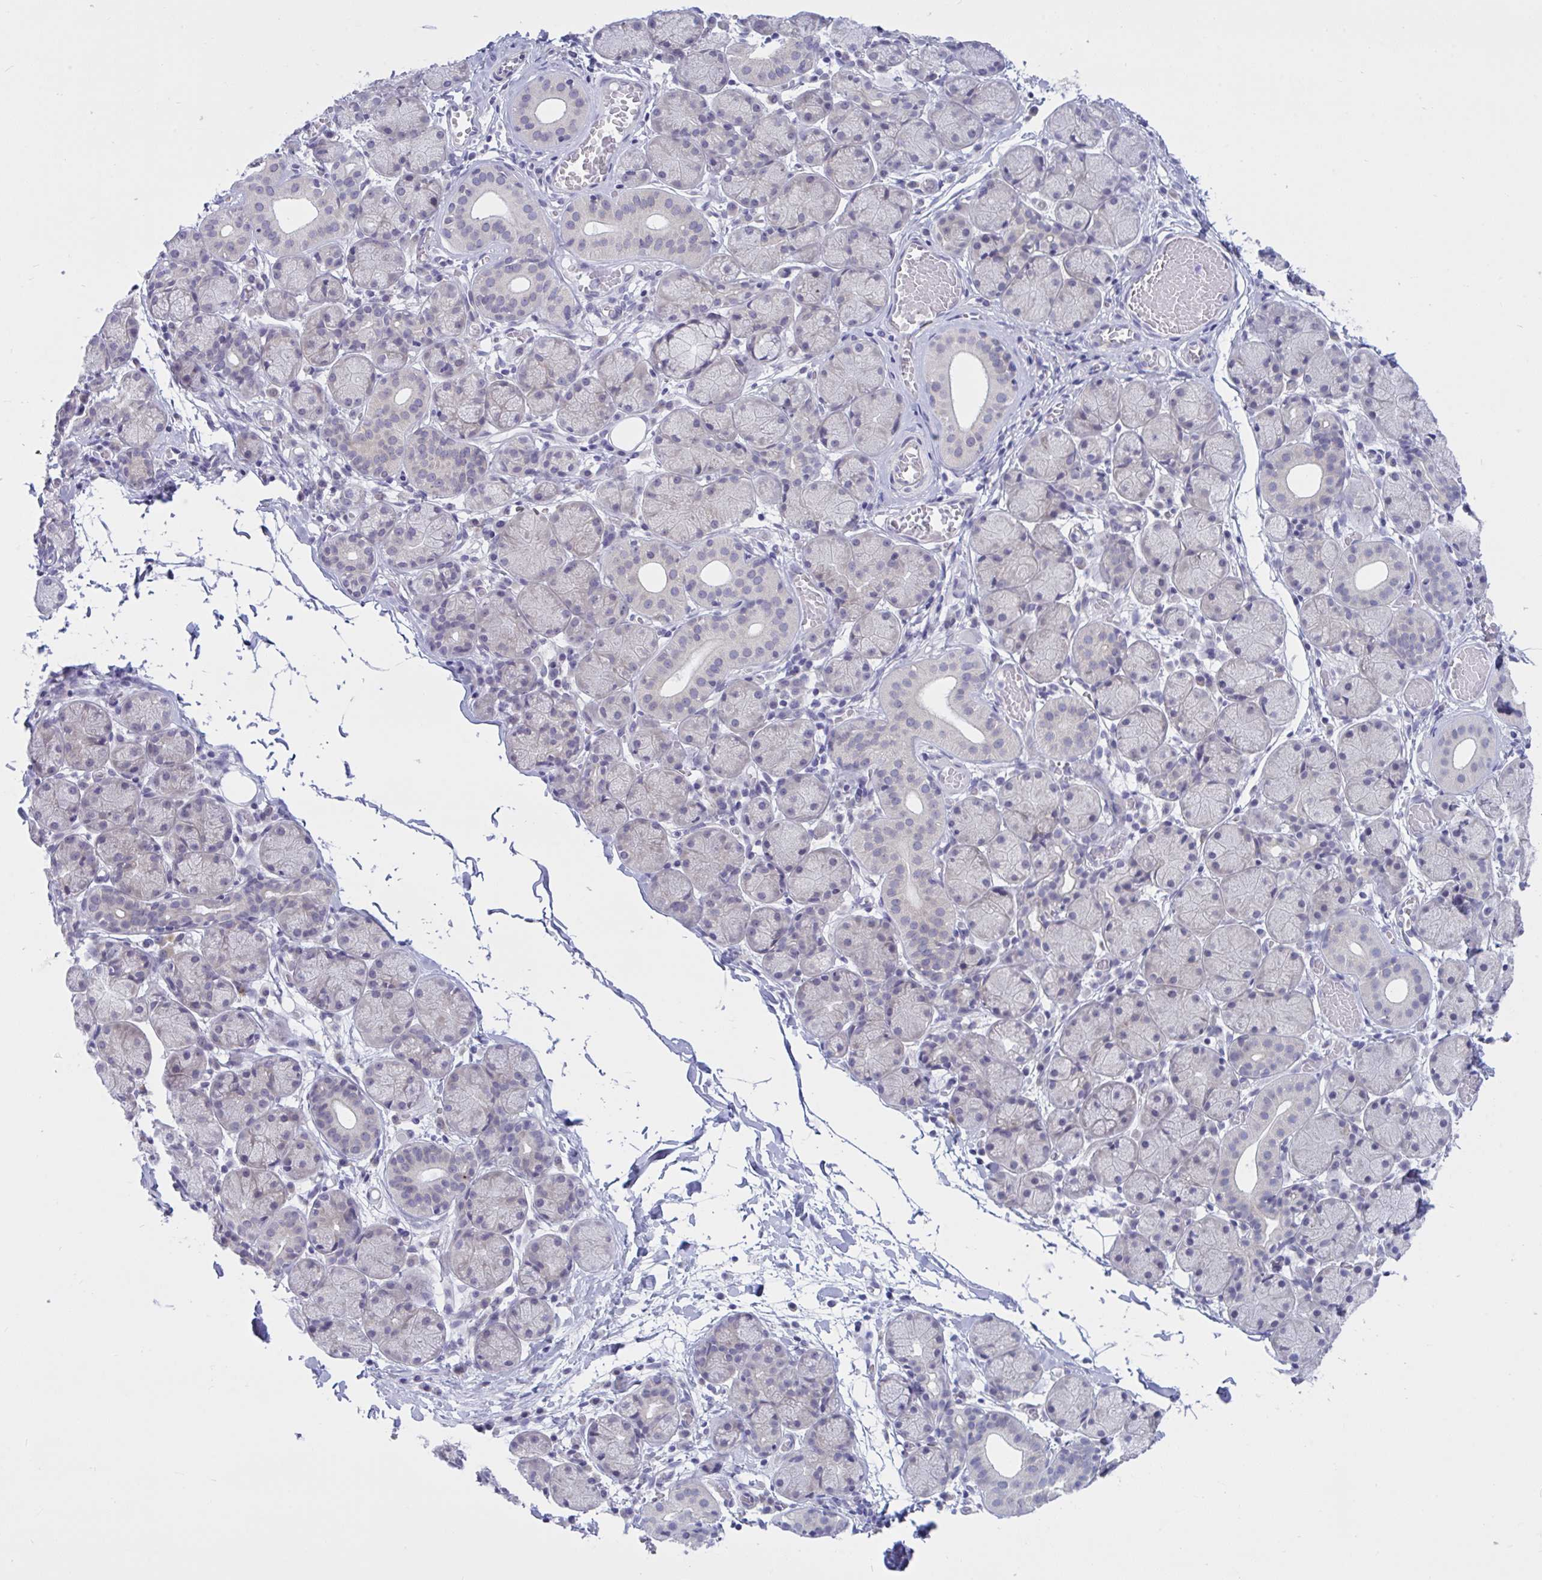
{"staining": {"intensity": "negative", "quantity": "none", "location": "none"}, "tissue": "salivary gland", "cell_type": "Glandular cells", "image_type": "normal", "snomed": [{"axis": "morphology", "description": "Normal tissue, NOS"}, {"axis": "topography", "description": "Salivary gland"}], "caption": "Salivary gland stained for a protein using immunohistochemistry shows no staining glandular cells.", "gene": "CAMLG", "patient": {"sex": "female", "age": 24}}